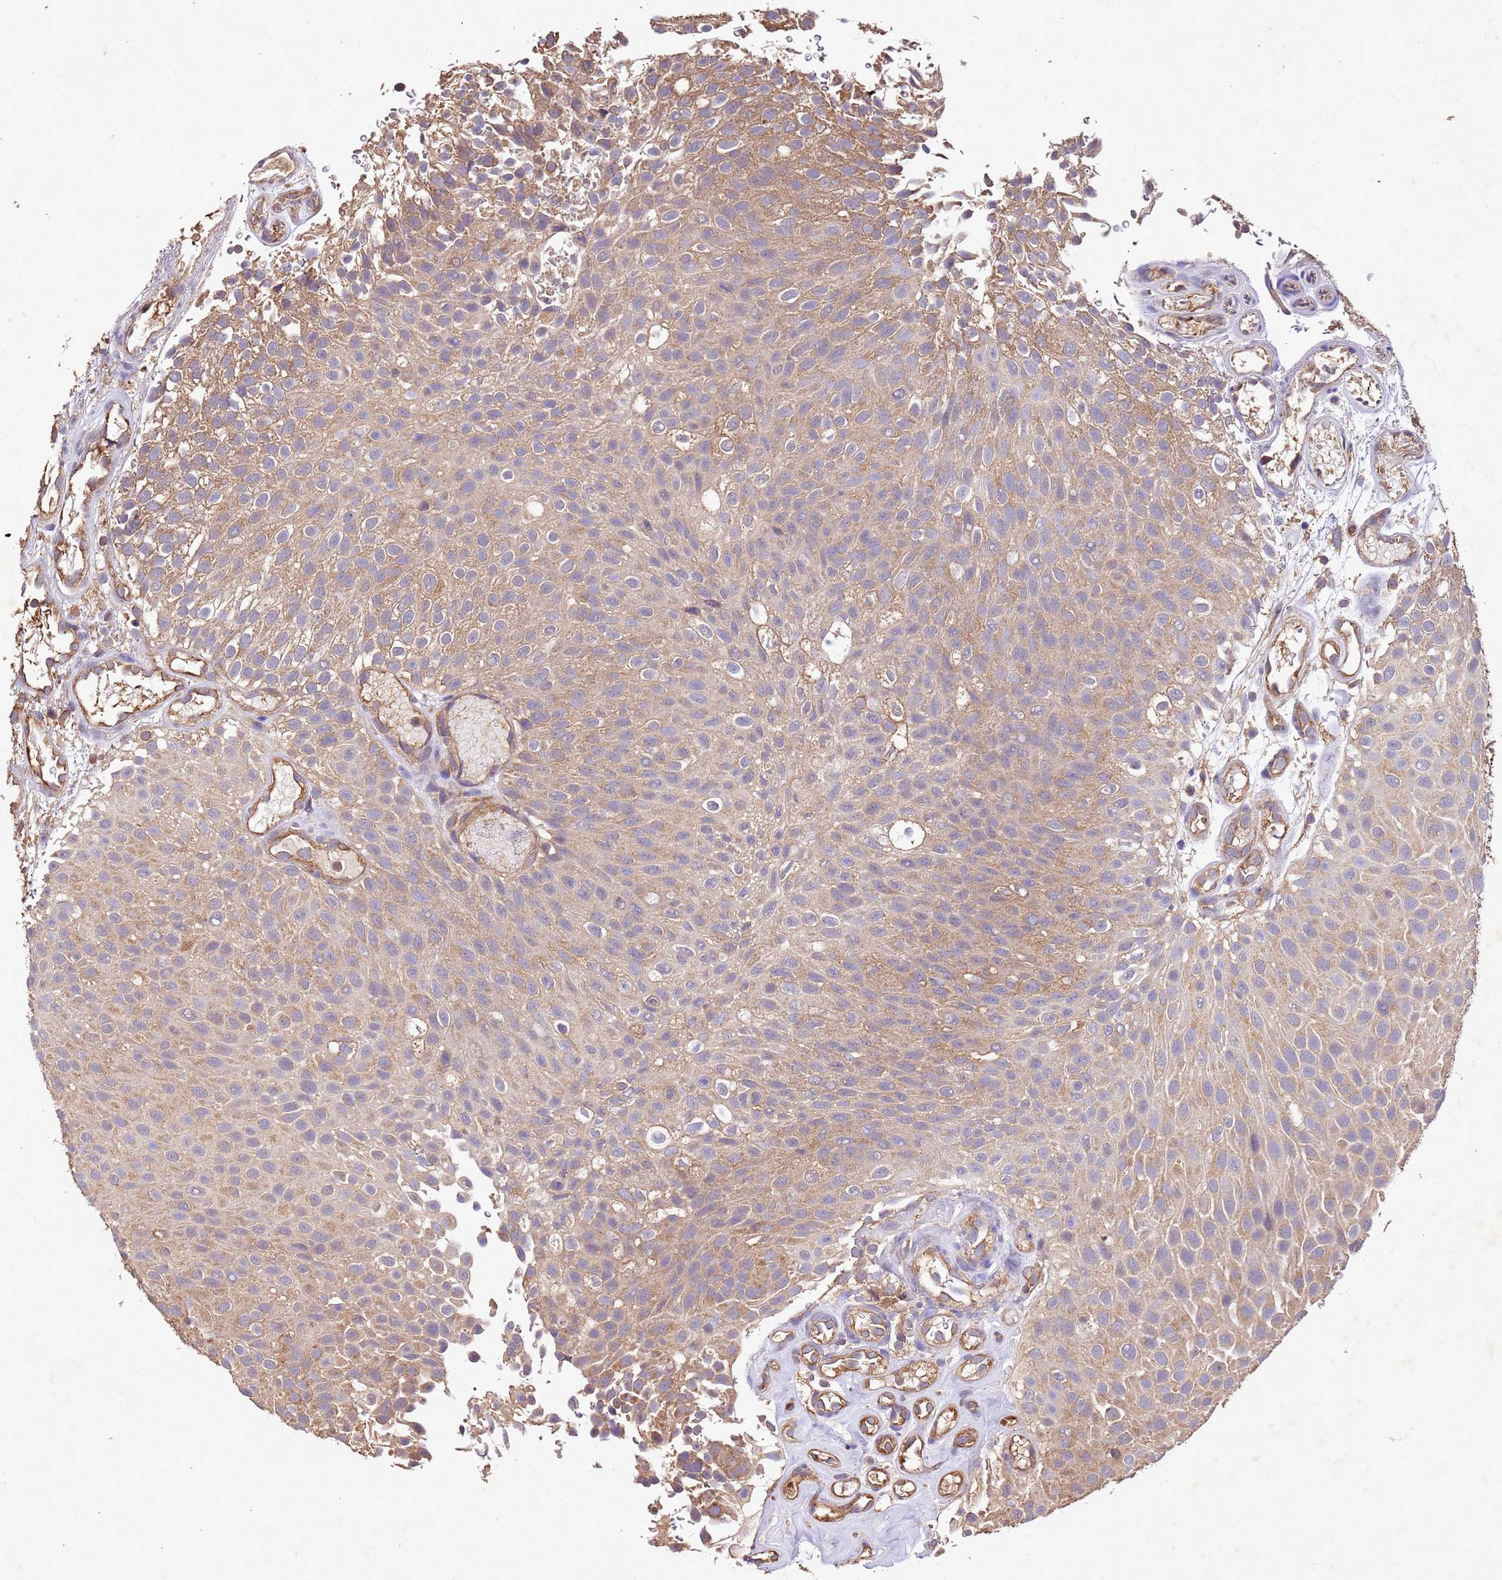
{"staining": {"intensity": "moderate", "quantity": ">75%", "location": "cytoplasmic/membranous"}, "tissue": "urothelial cancer", "cell_type": "Tumor cells", "image_type": "cancer", "snomed": [{"axis": "morphology", "description": "Urothelial carcinoma, Low grade"}, {"axis": "topography", "description": "Urinary bladder"}], "caption": "Approximately >75% of tumor cells in human urothelial cancer display moderate cytoplasmic/membranous protein expression as visualized by brown immunohistochemical staining.", "gene": "MTX3", "patient": {"sex": "male", "age": 78}}